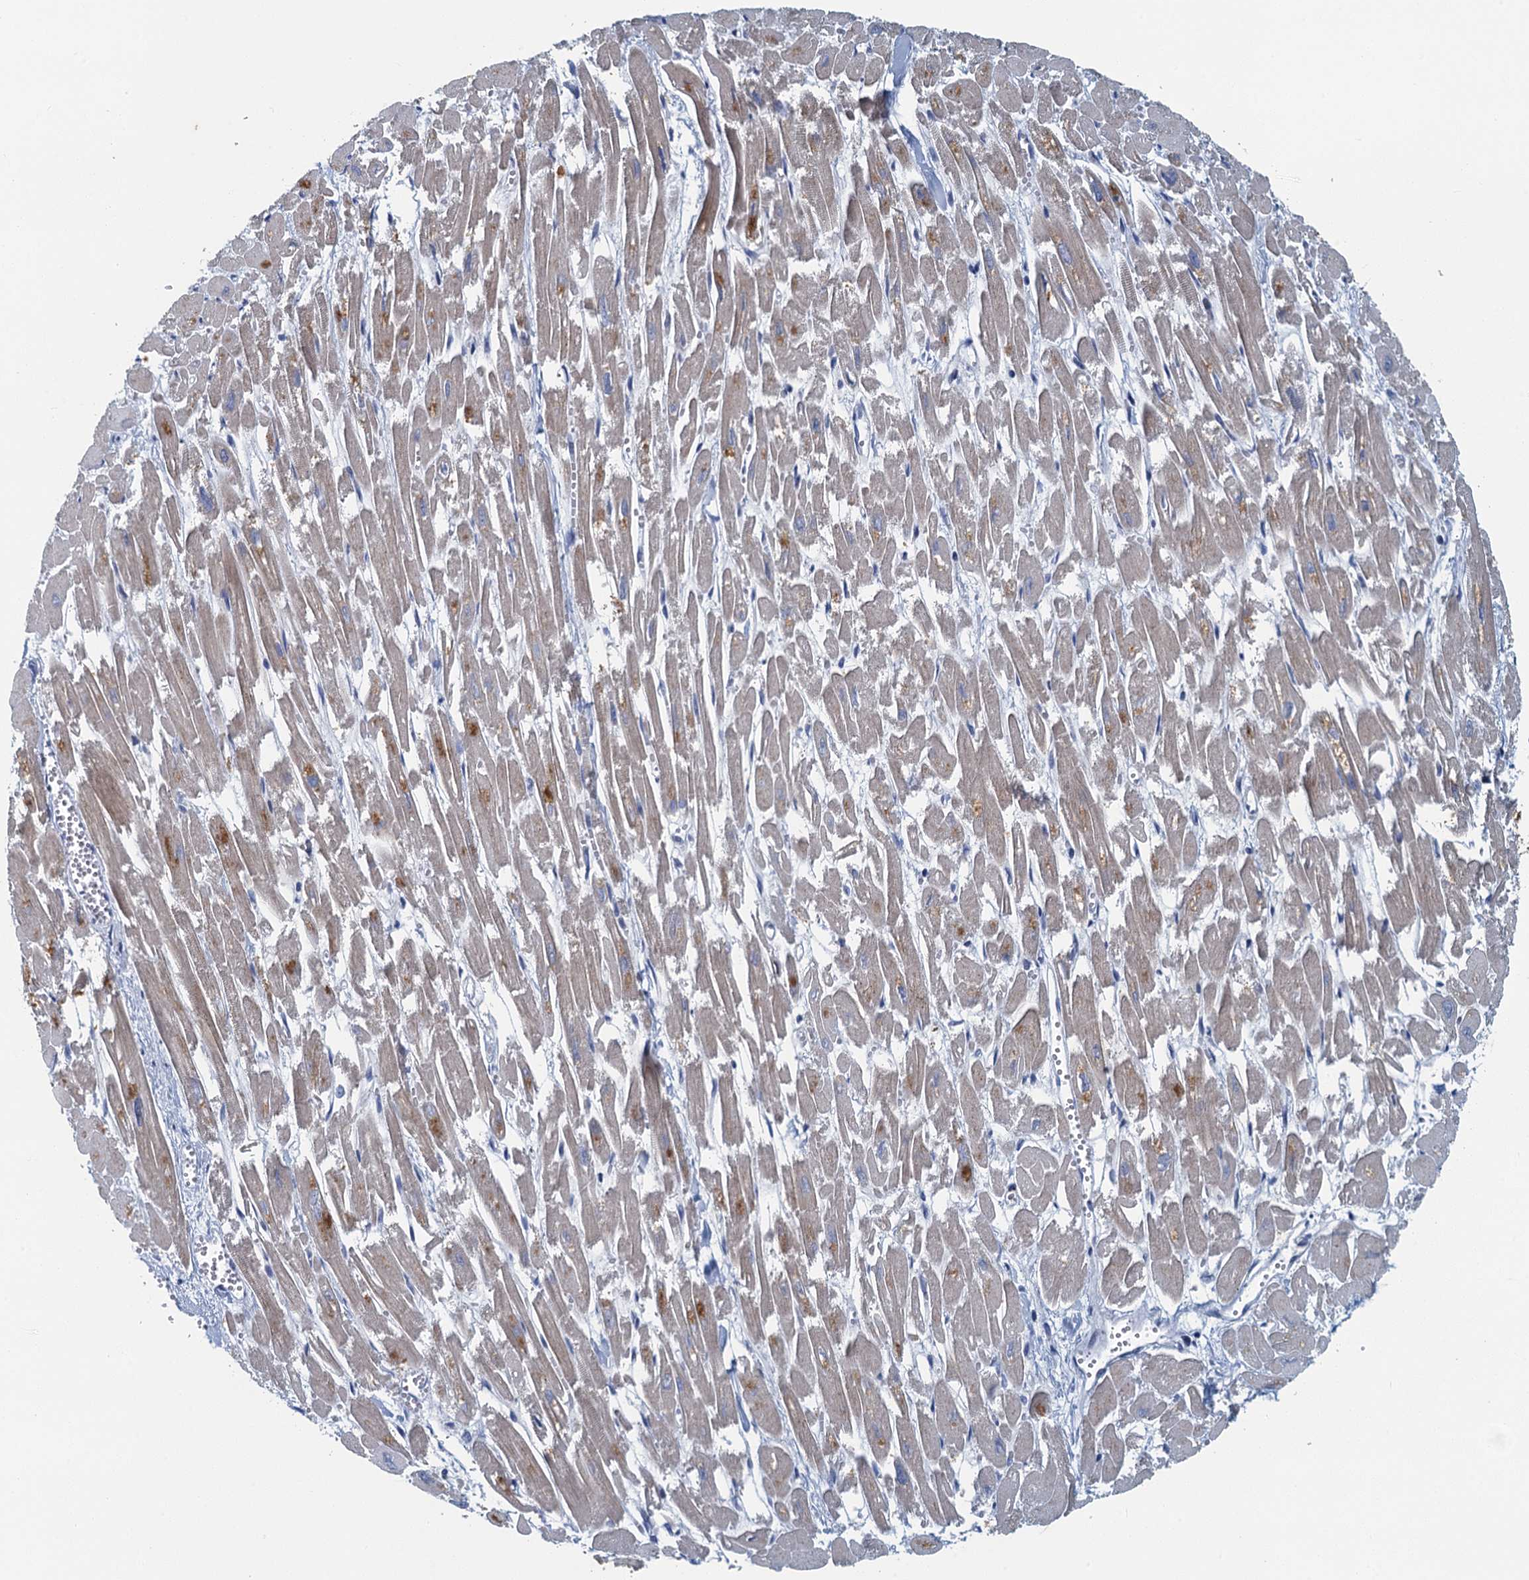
{"staining": {"intensity": "moderate", "quantity": "<25%", "location": "cytoplasmic/membranous"}, "tissue": "heart muscle", "cell_type": "Cardiomyocytes", "image_type": "normal", "snomed": [{"axis": "morphology", "description": "Normal tissue, NOS"}, {"axis": "topography", "description": "Heart"}], "caption": "DAB (3,3'-diaminobenzidine) immunohistochemical staining of normal human heart muscle displays moderate cytoplasmic/membranous protein positivity in approximately <25% of cardiomyocytes.", "gene": "ANKRD13D", "patient": {"sex": "male", "age": 54}}